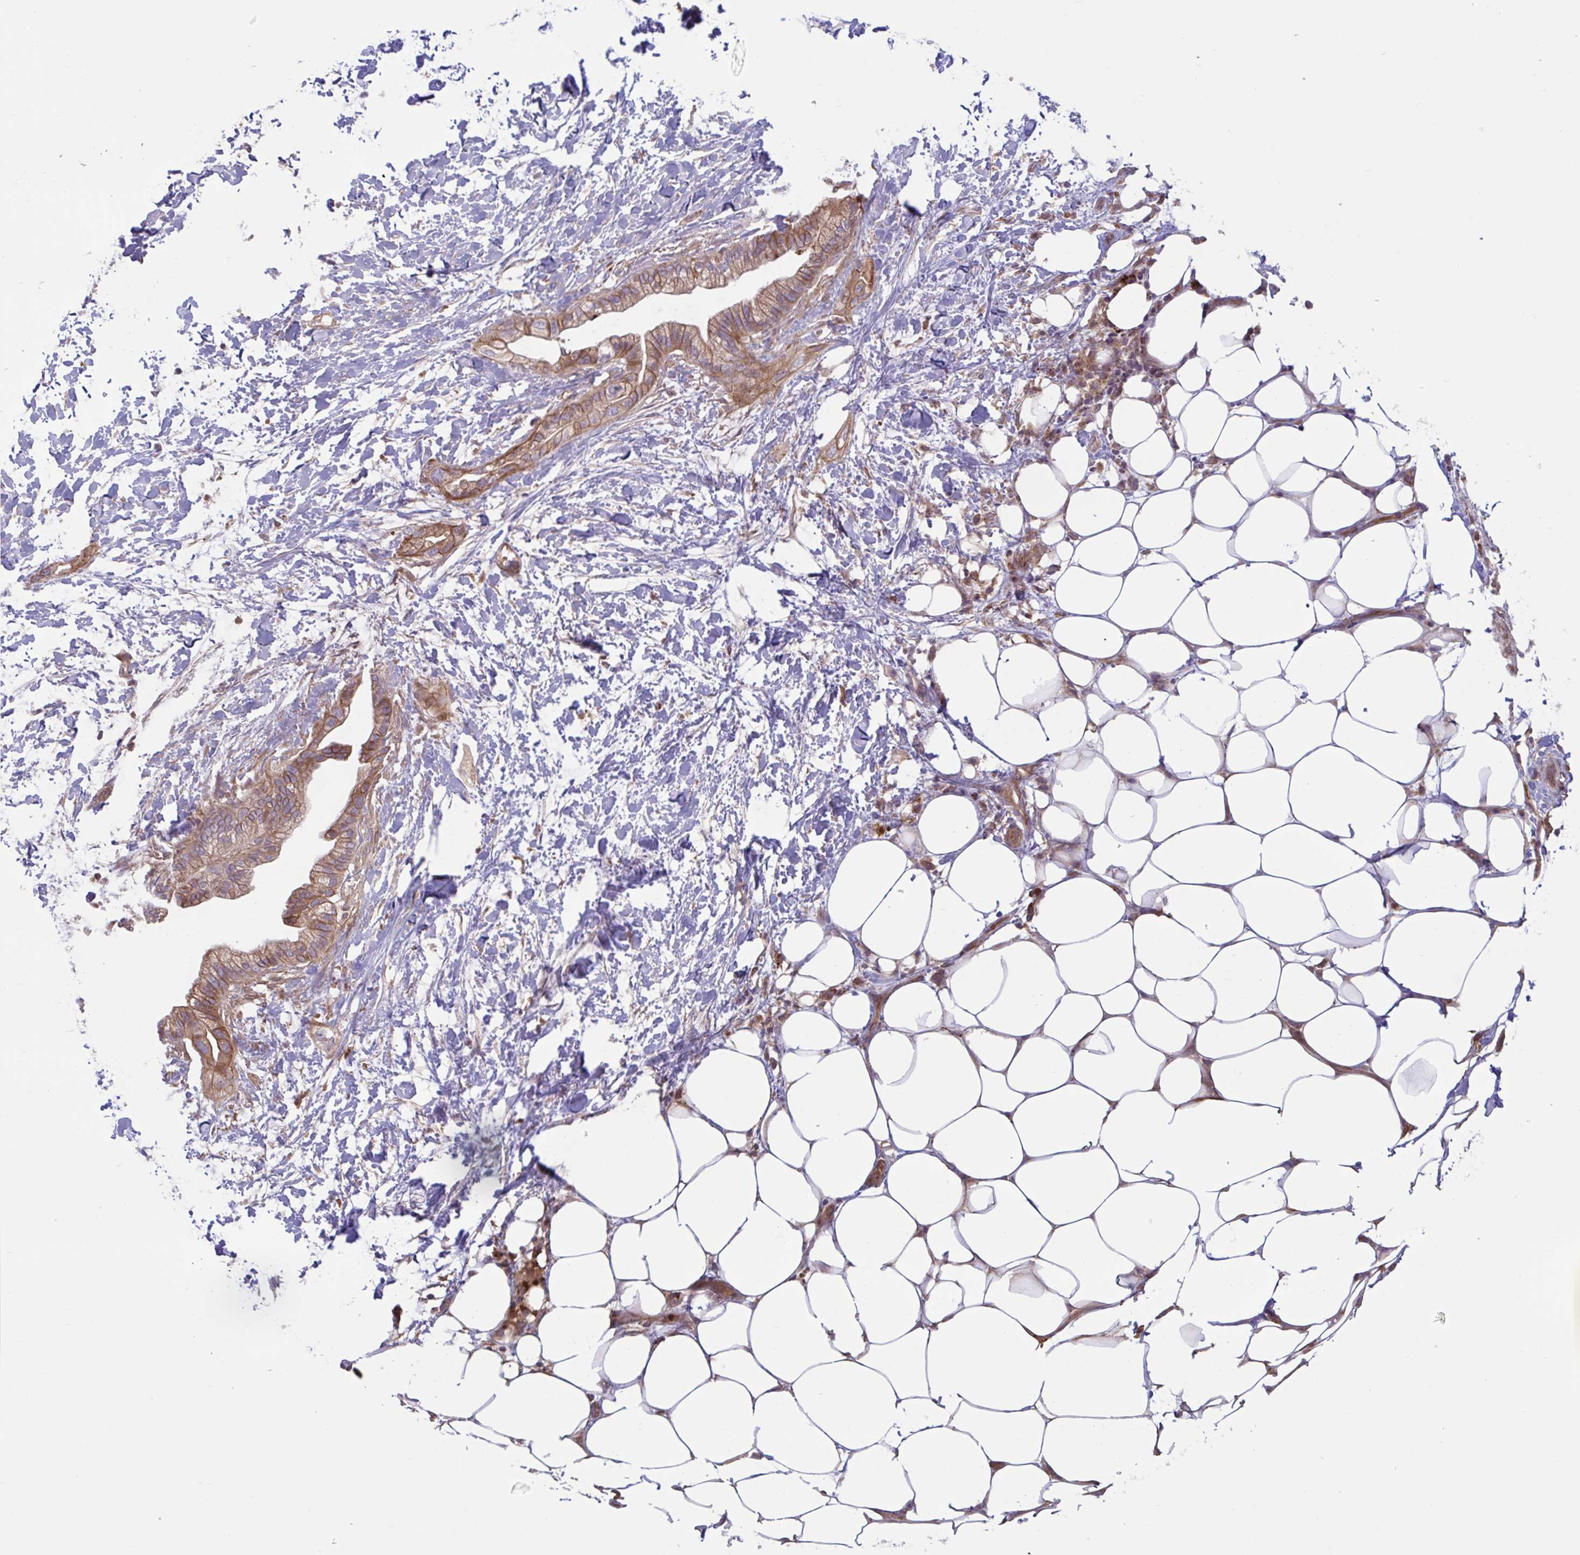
{"staining": {"intensity": "moderate", "quantity": ">75%", "location": "cytoplasmic/membranous"}, "tissue": "pancreatic cancer", "cell_type": "Tumor cells", "image_type": "cancer", "snomed": [{"axis": "morphology", "description": "Adenocarcinoma, NOS"}, {"axis": "topography", "description": "Pancreas"}], "caption": "Protein staining of pancreatic adenocarcinoma tissue exhibits moderate cytoplasmic/membranous expression in about >75% of tumor cells.", "gene": "IL1R1", "patient": {"sex": "male", "age": 44}}